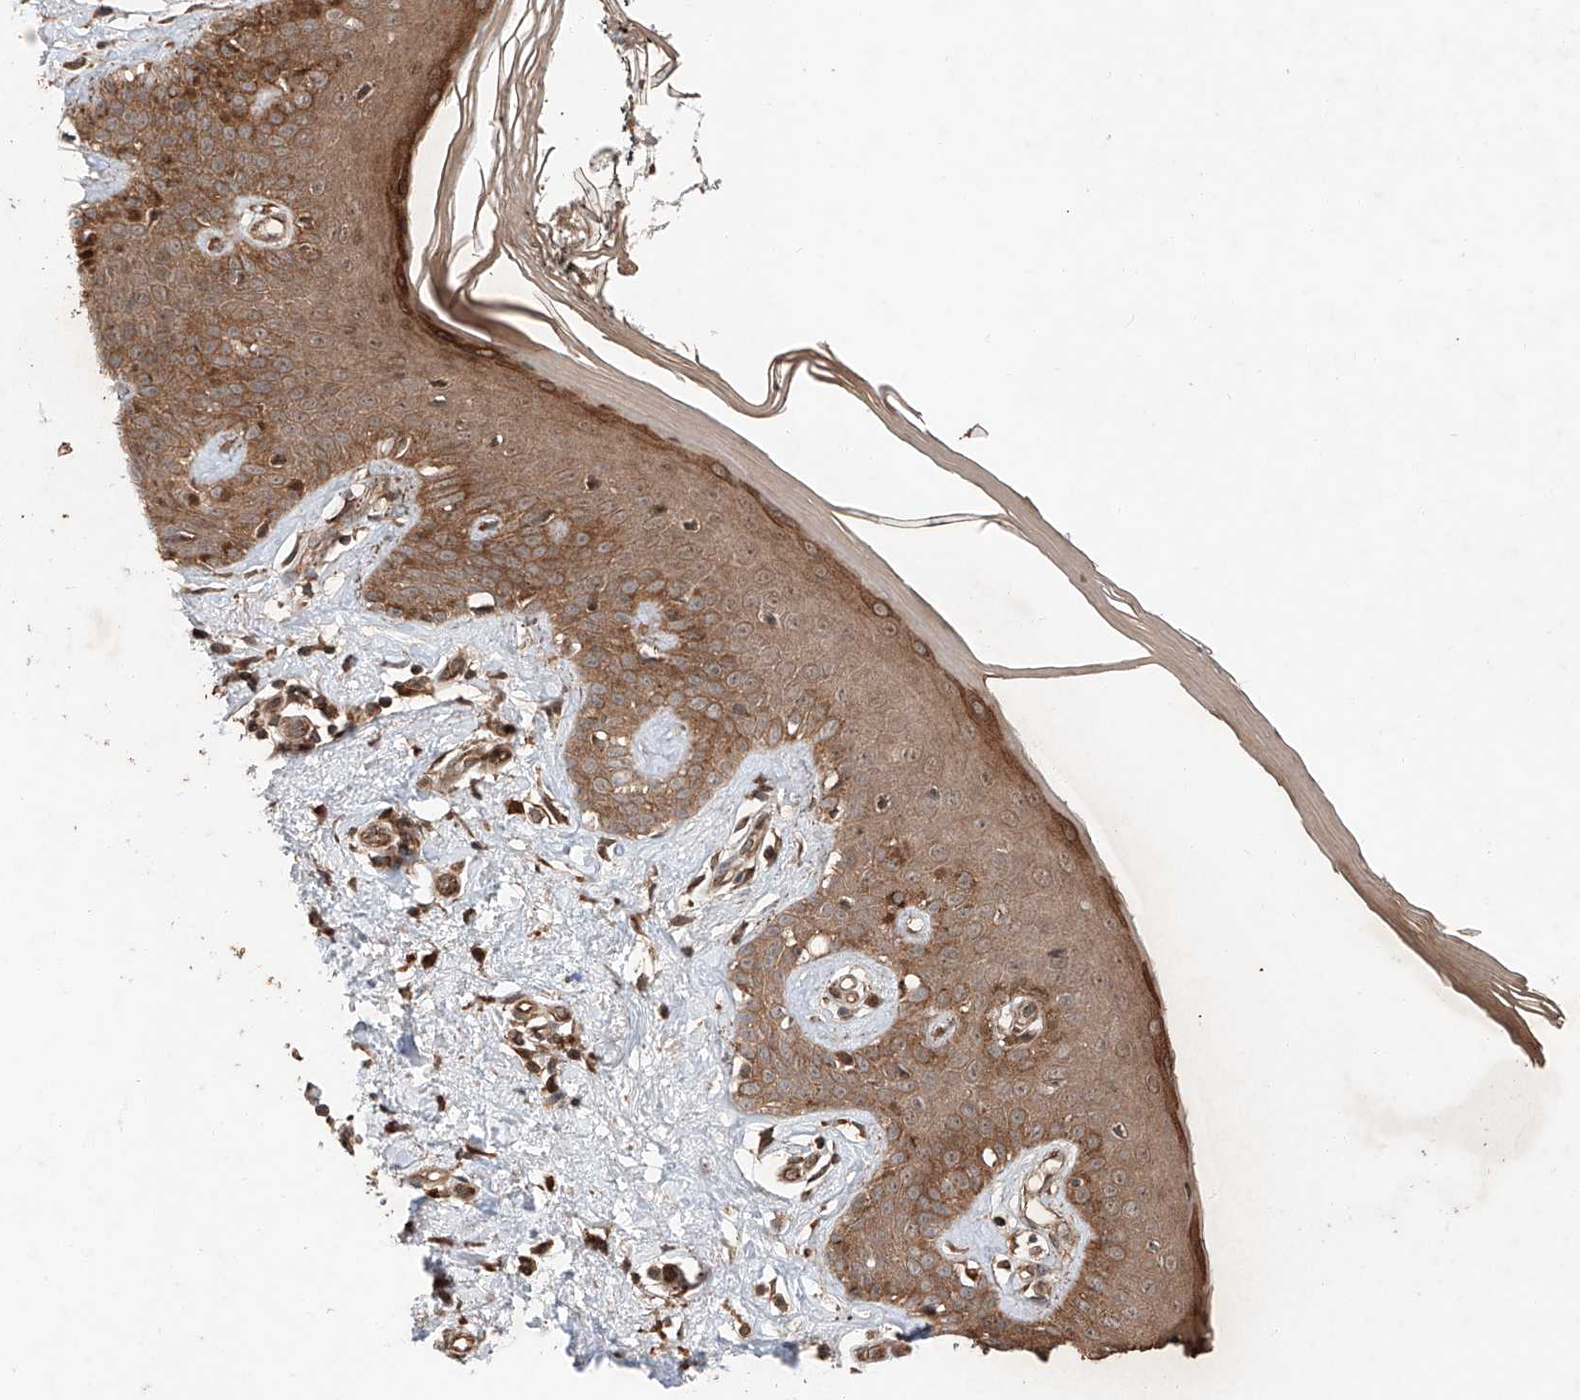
{"staining": {"intensity": "strong", "quantity": "25%-75%", "location": "cytoplasmic/membranous,nuclear"}, "tissue": "skin", "cell_type": "Fibroblasts", "image_type": "normal", "snomed": [{"axis": "morphology", "description": "Normal tissue, NOS"}, {"axis": "topography", "description": "Skin"}], "caption": "Normal skin demonstrates strong cytoplasmic/membranous,nuclear staining in approximately 25%-75% of fibroblasts, visualized by immunohistochemistry. (DAB IHC, brown staining for protein, blue staining for nuclei).", "gene": "ZFP28", "patient": {"sex": "female", "age": 64}}